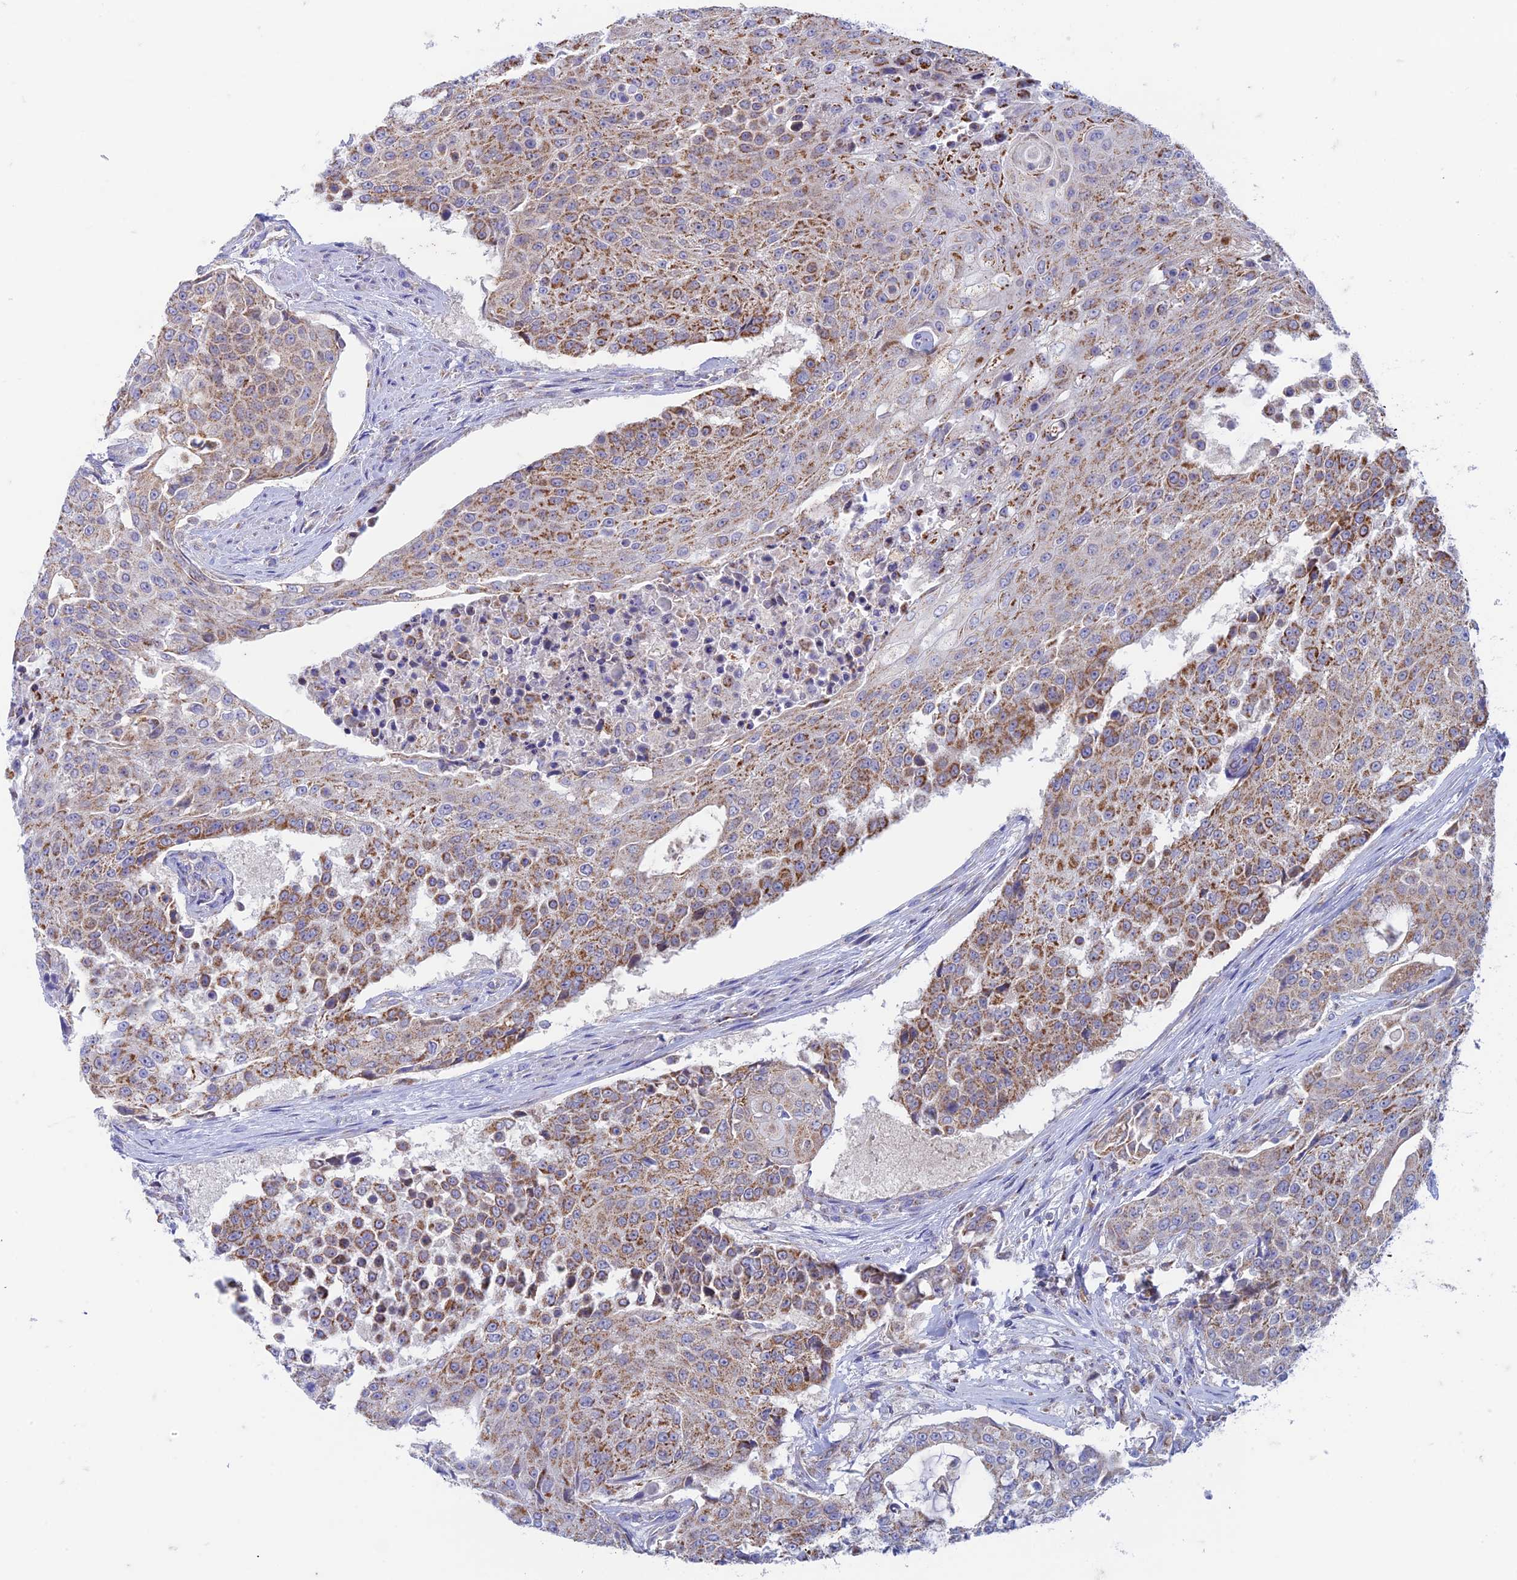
{"staining": {"intensity": "moderate", "quantity": ">75%", "location": "cytoplasmic/membranous"}, "tissue": "urothelial cancer", "cell_type": "Tumor cells", "image_type": "cancer", "snomed": [{"axis": "morphology", "description": "Urothelial carcinoma, High grade"}, {"axis": "topography", "description": "Urinary bladder"}], "caption": "The image reveals a brown stain indicating the presence of a protein in the cytoplasmic/membranous of tumor cells in urothelial cancer.", "gene": "ZNF181", "patient": {"sex": "female", "age": 63}}